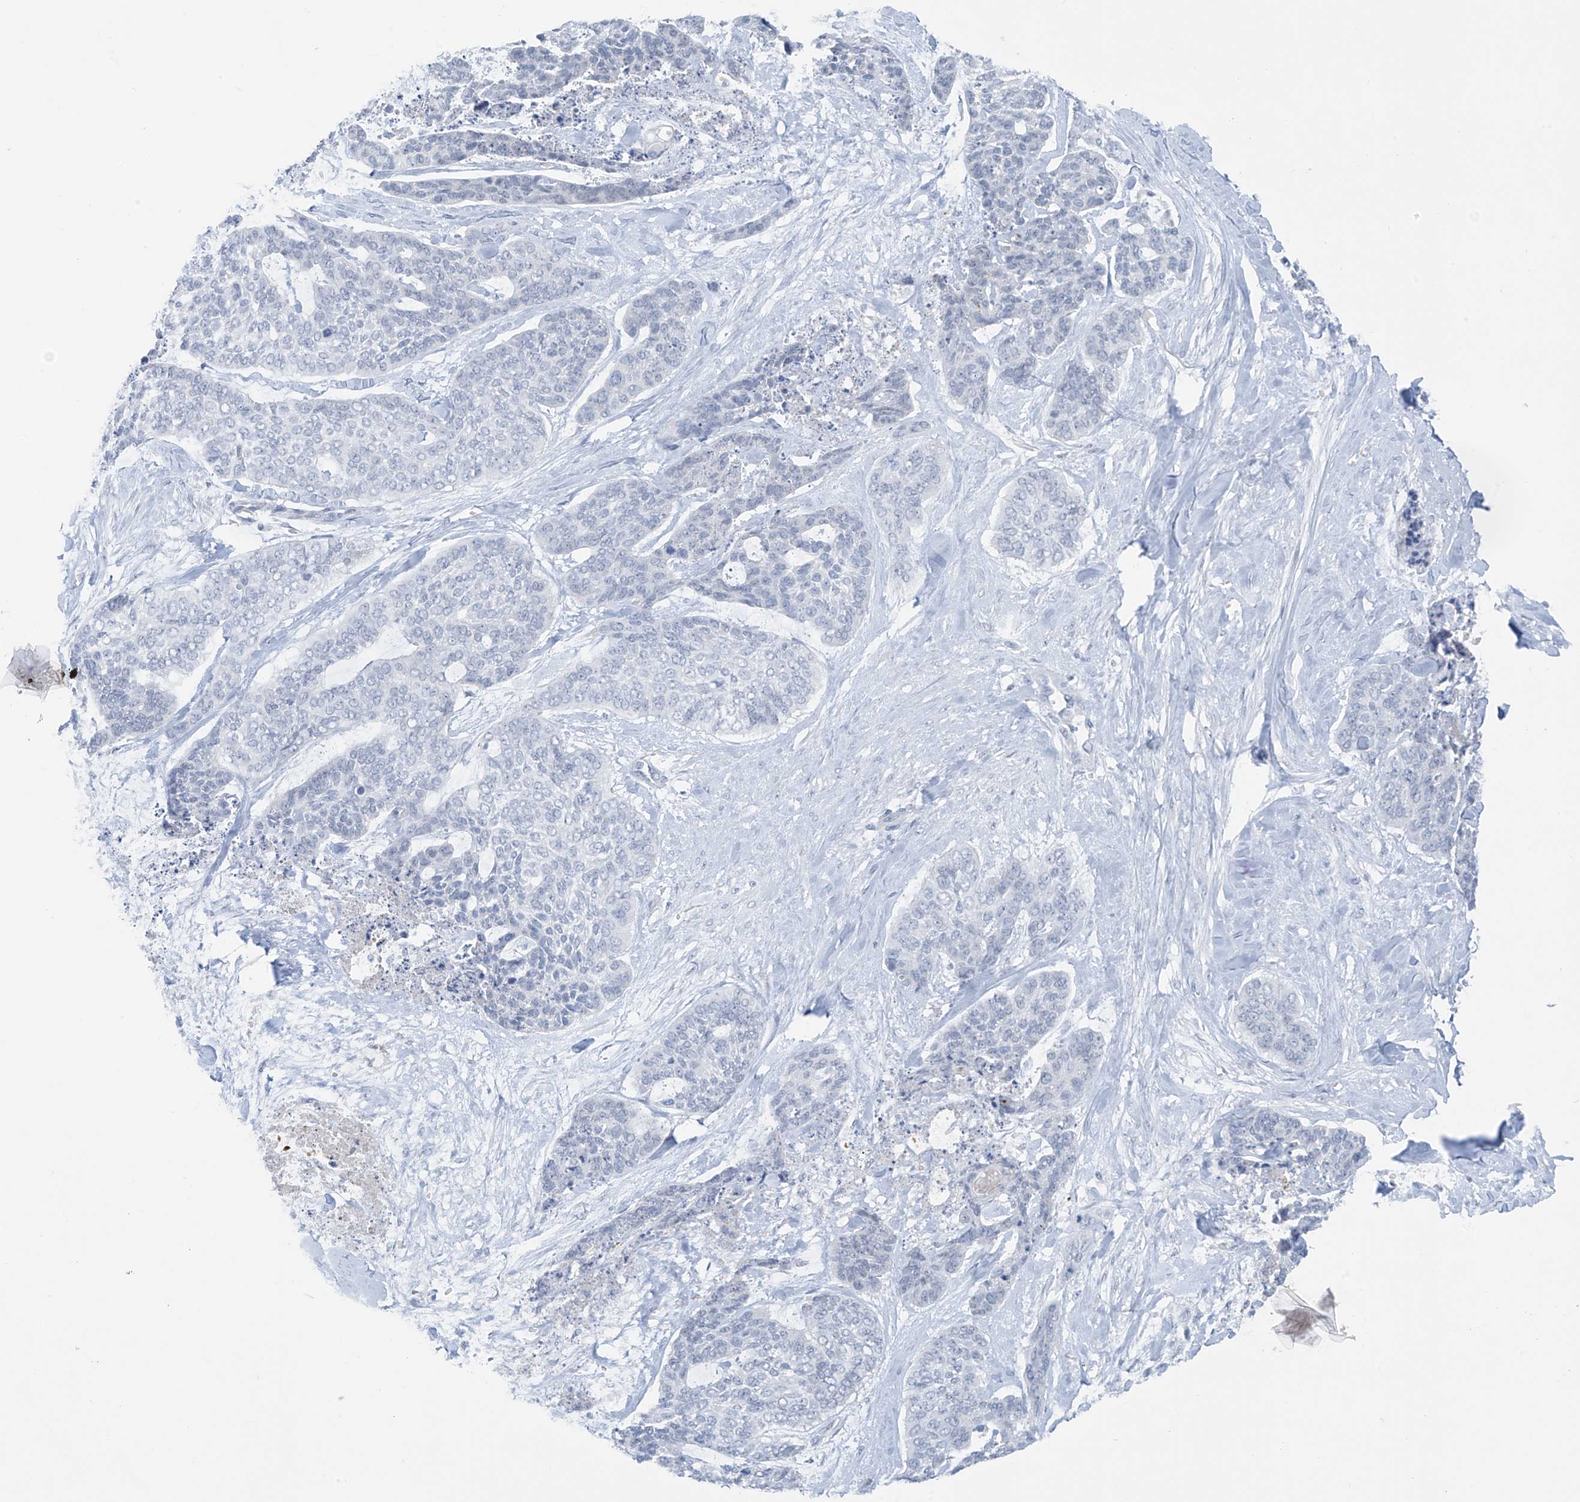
{"staining": {"intensity": "negative", "quantity": "none", "location": "none"}, "tissue": "skin cancer", "cell_type": "Tumor cells", "image_type": "cancer", "snomed": [{"axis": "morphology", "description": "Basal cell carcinoma"}, {"axis": "topography", "description": "Skin"}], "caption": "Immunohistochemical staining of human skin cancer (basal cell carcinoma) exhibits no significant staining in tumor cells. (DAB (3,3'-diaminobenzidine) immunohistochemistry (IHC) visualized using brightfield microscopy, high magnification).", "gene": "ZNF793", "patient": {"sex": "female", "age": 64}}